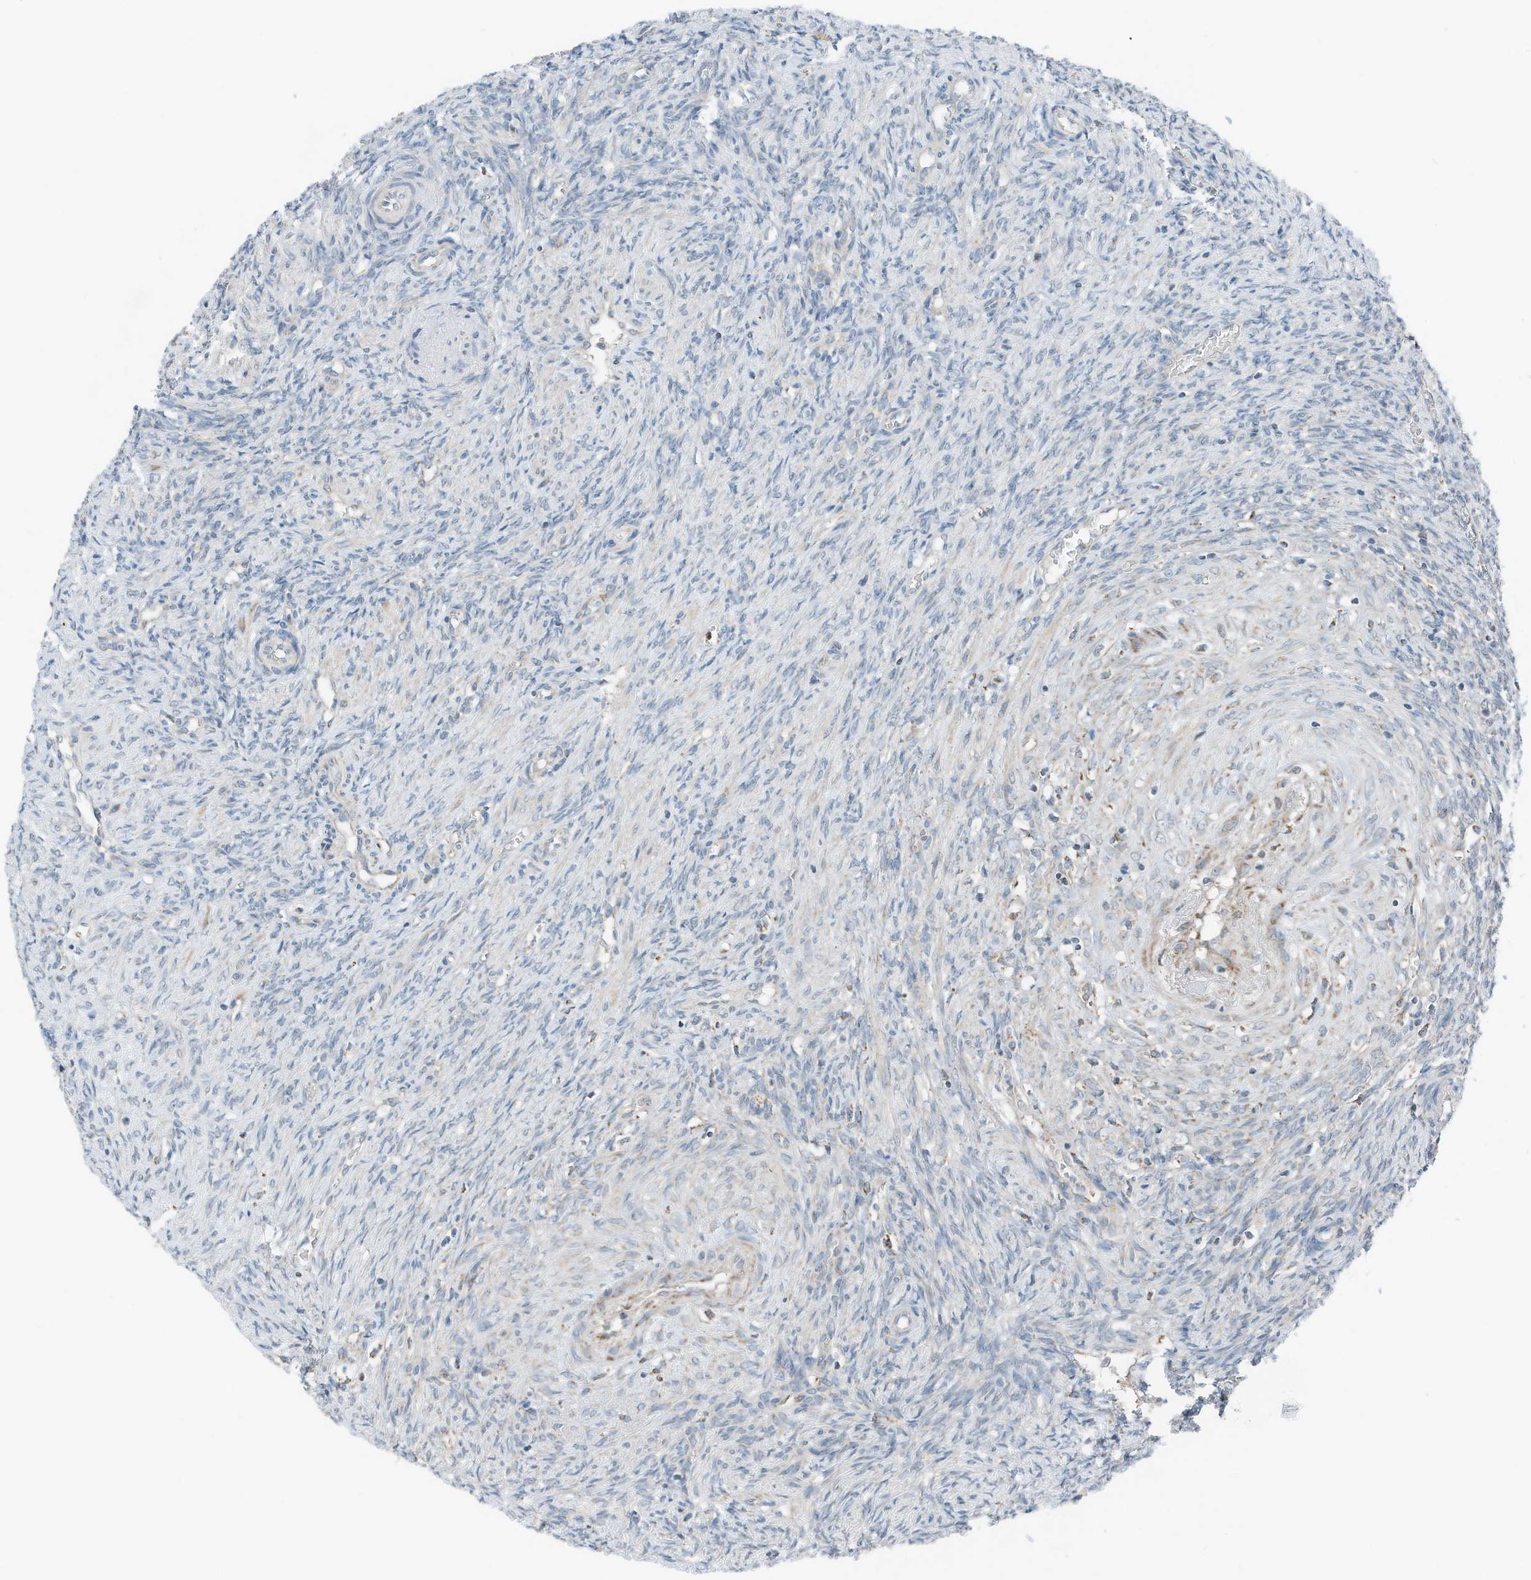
{"staining": {"intensity": "negative", "quantity": "none", "location": "none"}, "tissue": "ovary", "cell_type": "Ovarian stroma cells", "image_type": "normal", "snomed": [{"axis": "morphology", "description": "Normal tissue, NOS"}, {"axis": "topography", "description": "Ovary"}], "caption": "Immunohistochemistry micrograph of unremarkable ovary: ovary stained with DAB reveals no significant protein positivity in ovarian stroma cells.", "gene": "RMND1", "patient": {"sex": "female", "age": 41}}